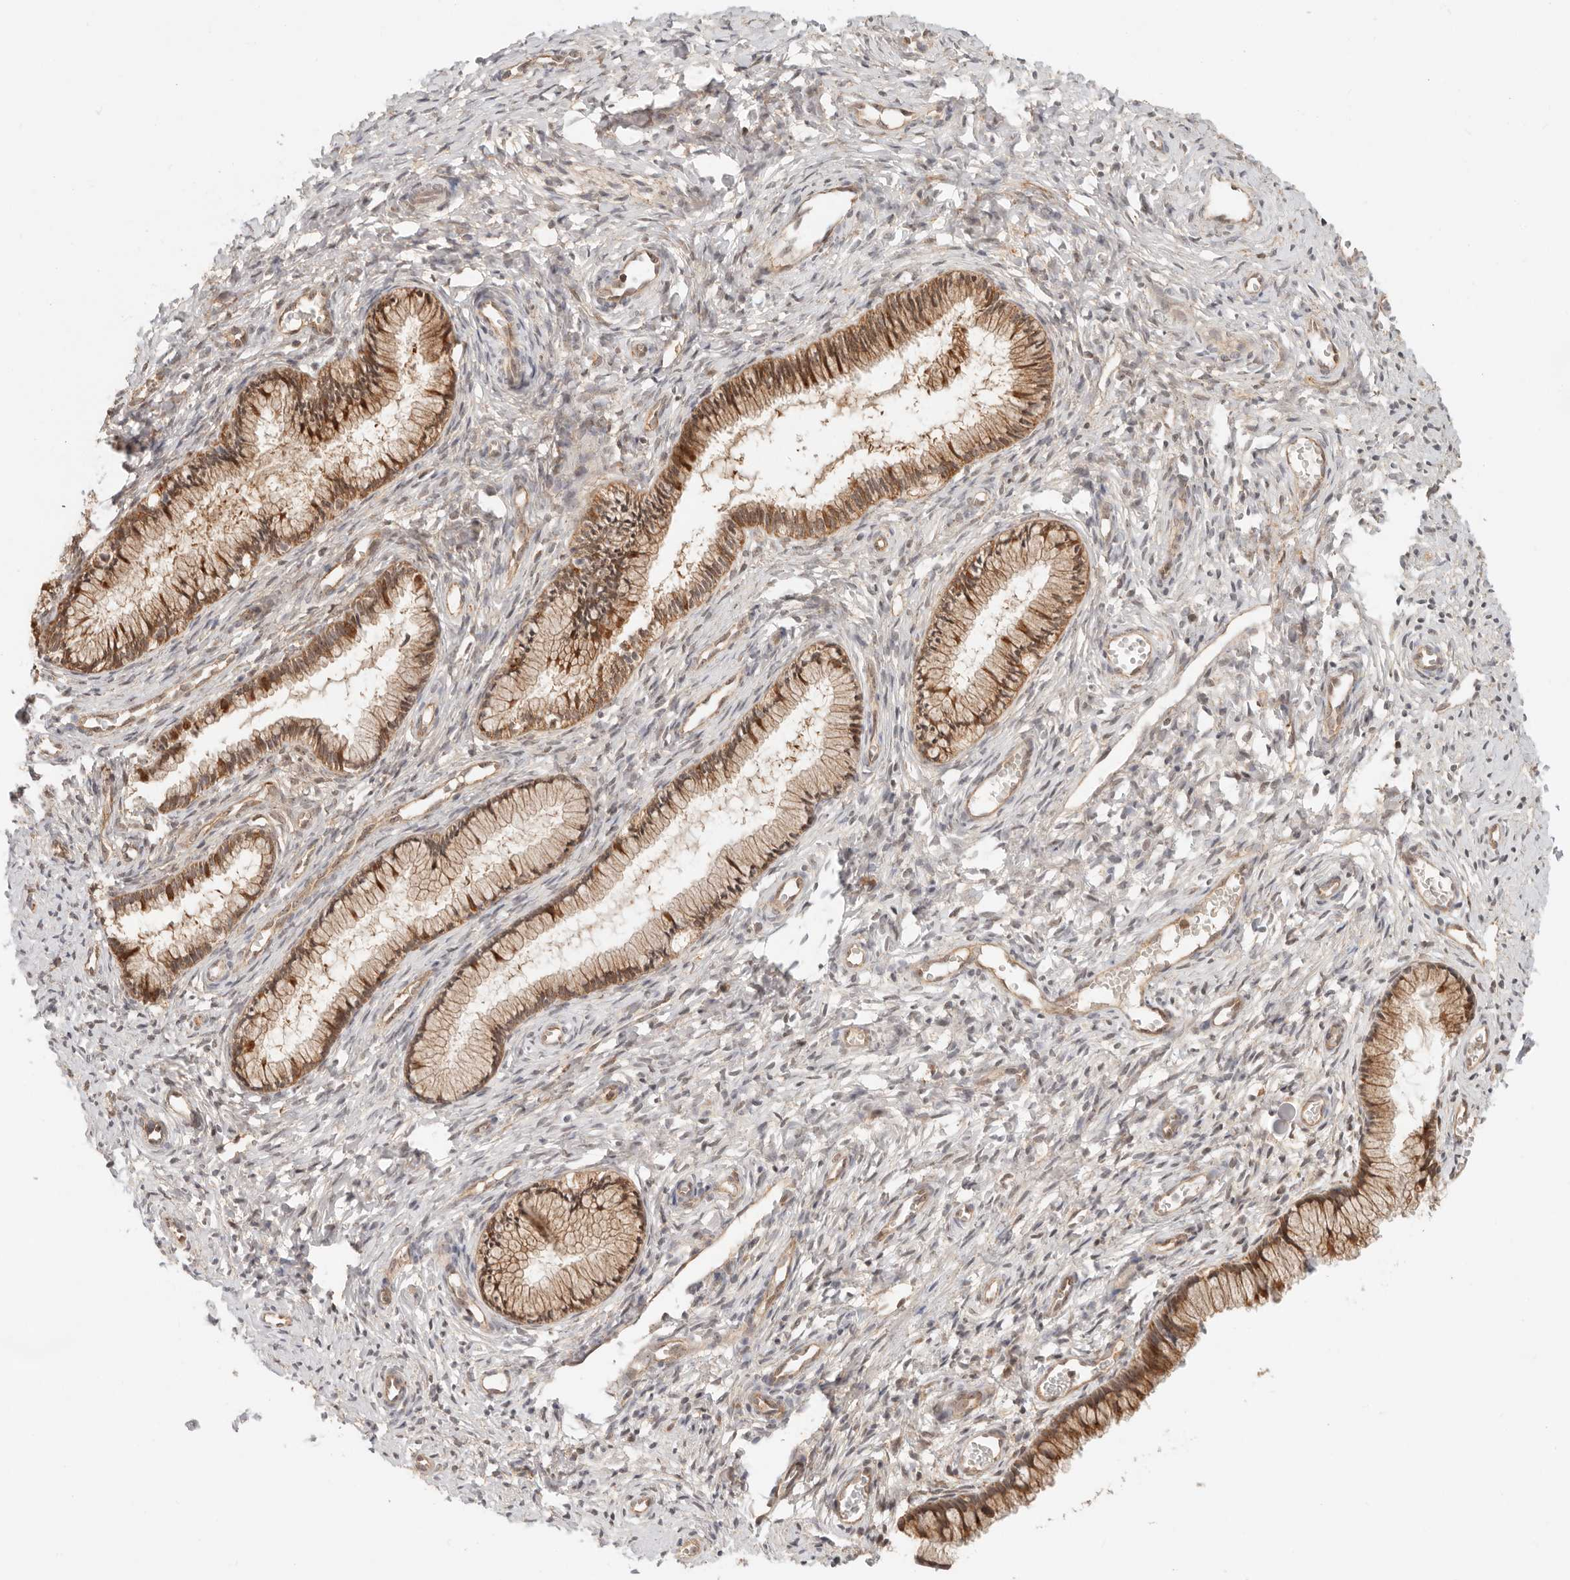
{"staining": {"intensity": "moderate", "quantity": ">75%", "location": "cytoplasmic/membranous,nuclear"}, "tissue": "cervix", "cell_type": "Glandular cells", "image_type": "normal", "snomed": [{"axis": "morphology", "description": "Normal tissue, NOS"}, {"axis": "topography", "description": "Cervix"}], "caption": "Immunohistochemical staining of benign cervix displays medium levels of moderate cytoplasmic/membranous,nuclear staining in about >75% of glandular cells. (IHC, brightfield microscopy, high magnification).", "gene": "HEXD", "patient": {"sex": "female", "age": 27}}